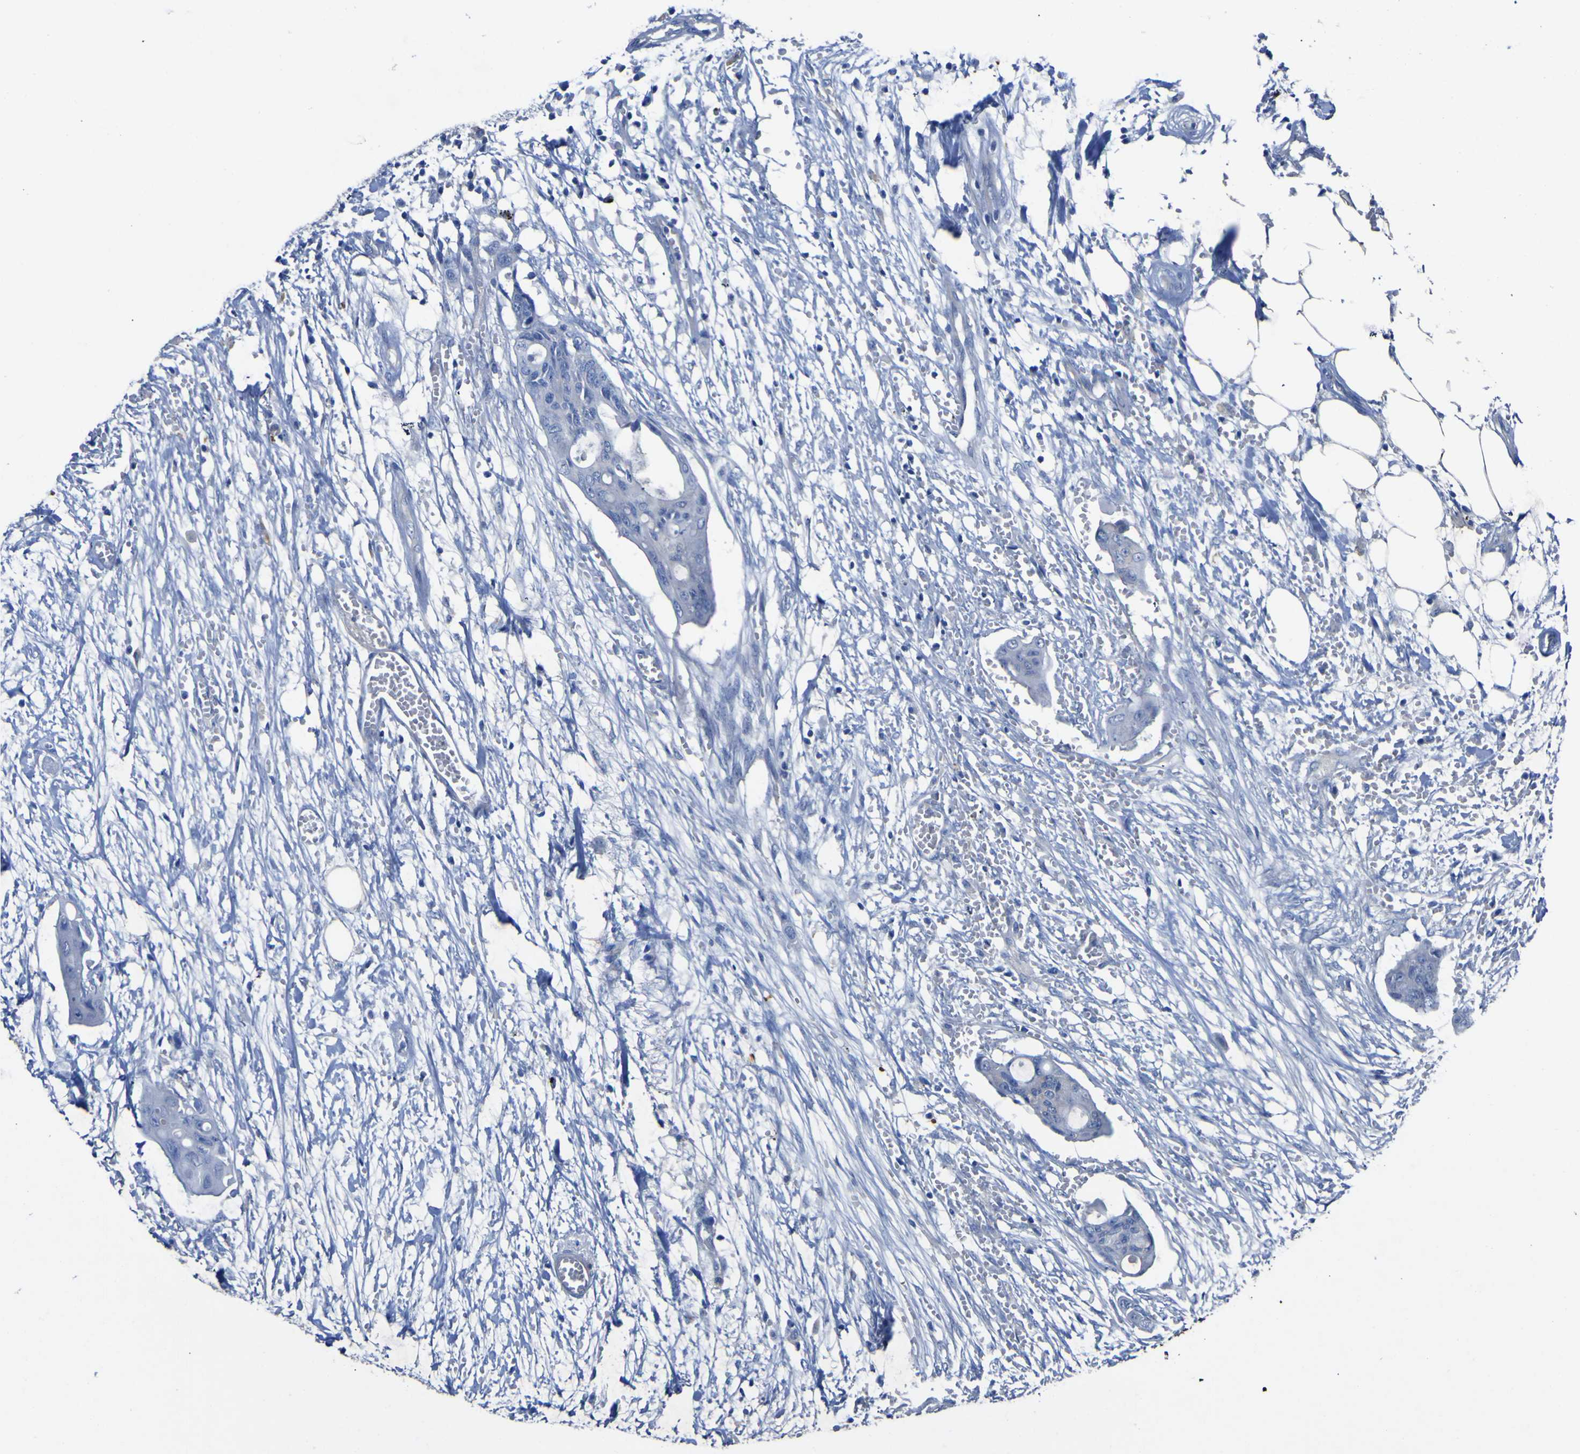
{"staining": {"intensity": "negative", "quantity": "none", "location": "none"}, "tissue": "colorectal cancer", "cell_type": "Tumor cells", "image_type": "cancer", "snomed": [{"axis": "morphology", "description": "Adenocarcinoma, NOS"}, {"axis": "topography", "description": "Colon"}], "caption": "Immunohistochemical staining of colorectal adenocarcinoma shows no significant positivity in tumor cells.", "gene": "AGO4", "patient": {"sex": "female", "age": 57}}